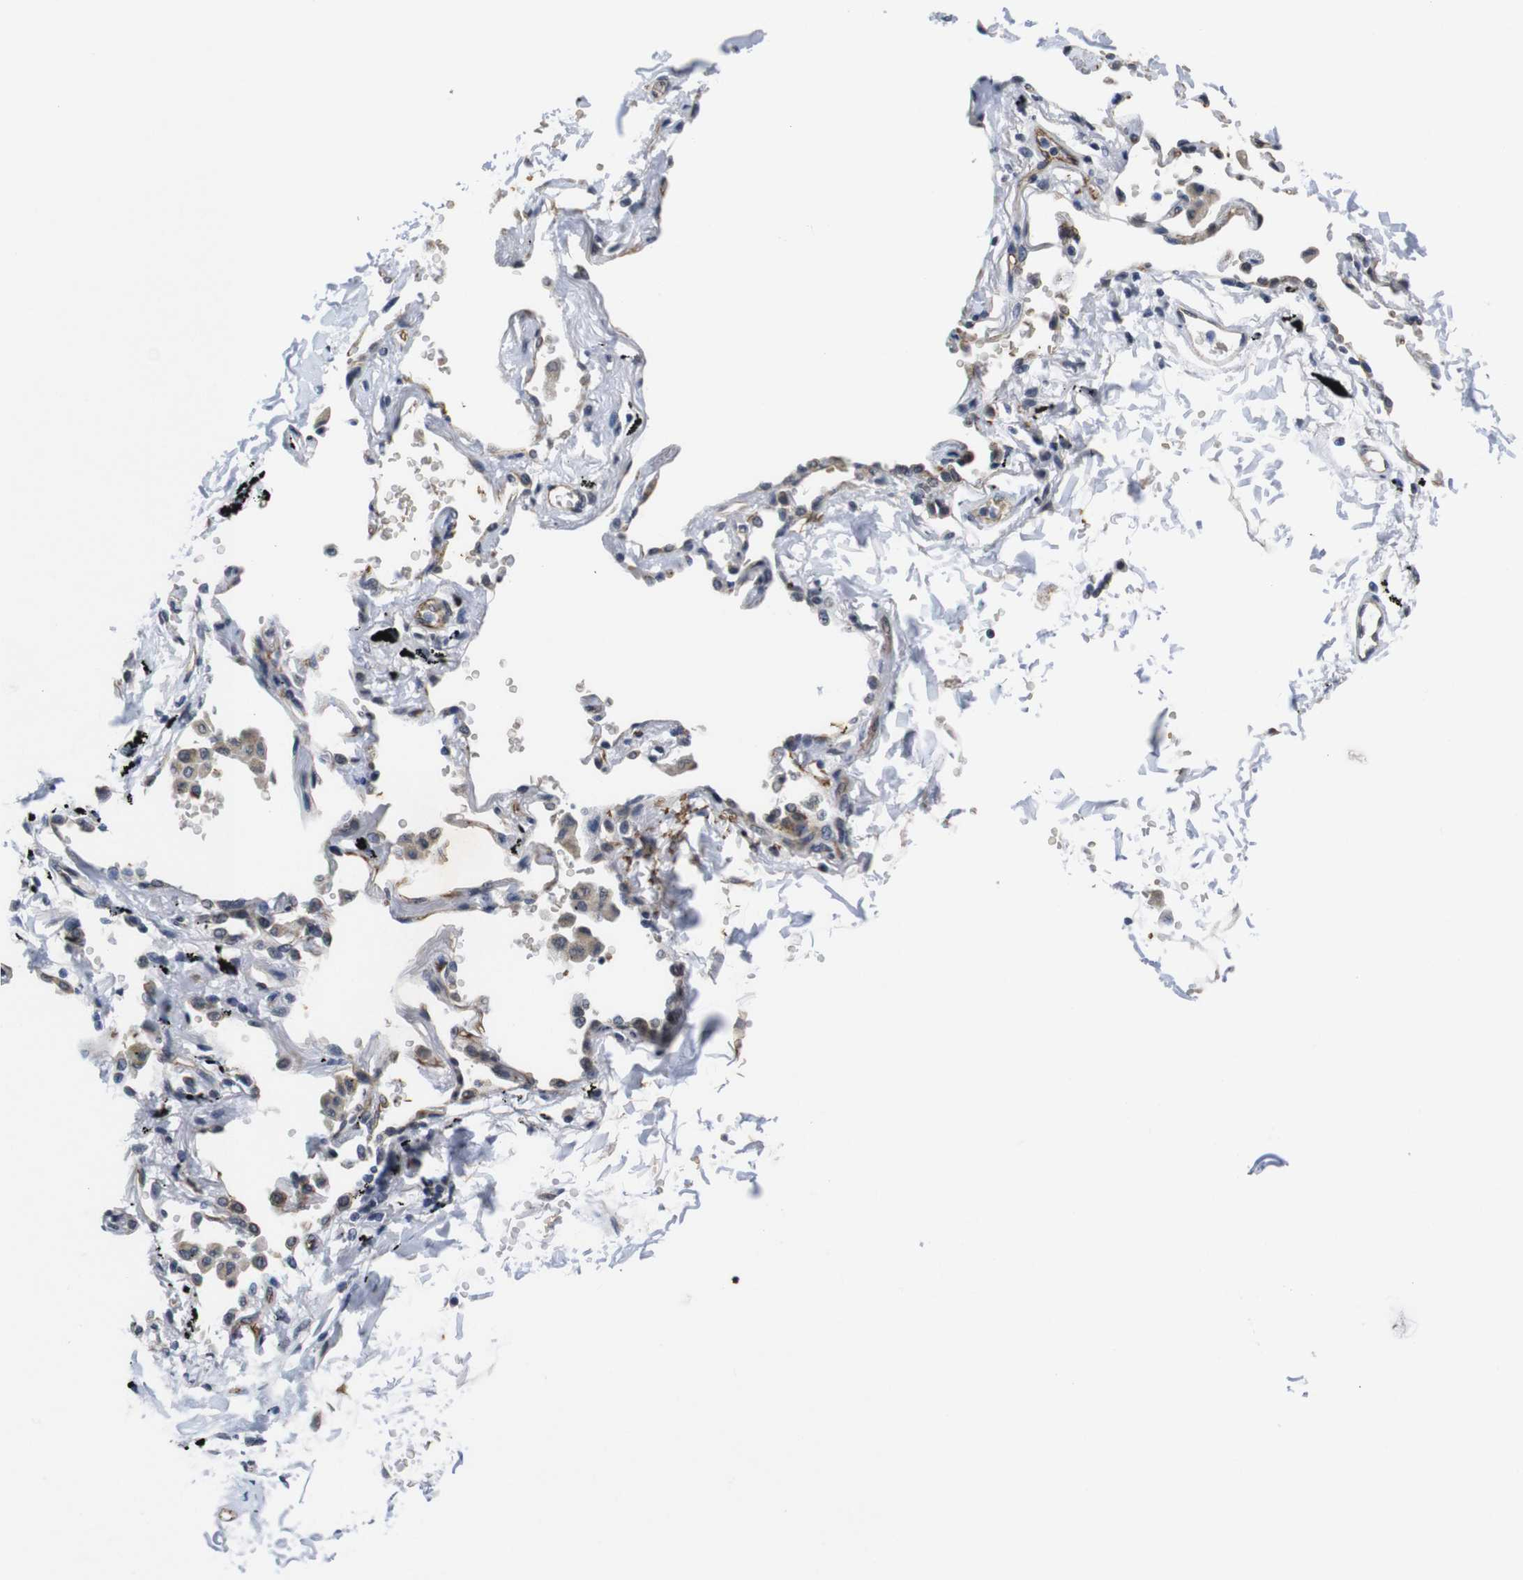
{"staining": {"intensity": "negative", "quantity": "none", "location": "none"}, "tissue": "adipose tissue", "cell_type": "Adipocytes", "image_type": "normal", "snomed": [{"axis": "morphology", "description": "Normal tissue, NOS"}, {"axis": "topography", "description": "Cartilage tissue"}, {"axis": "topography", "description": "Bronchus"}], "caption": "Adipose tissue was stained to show a protein in brown. There is no significant positivity in adipocytes. Nuclei are stained in blue.", "gene": "SOCS3", "patient": {"sex": "female", "age": 73}}